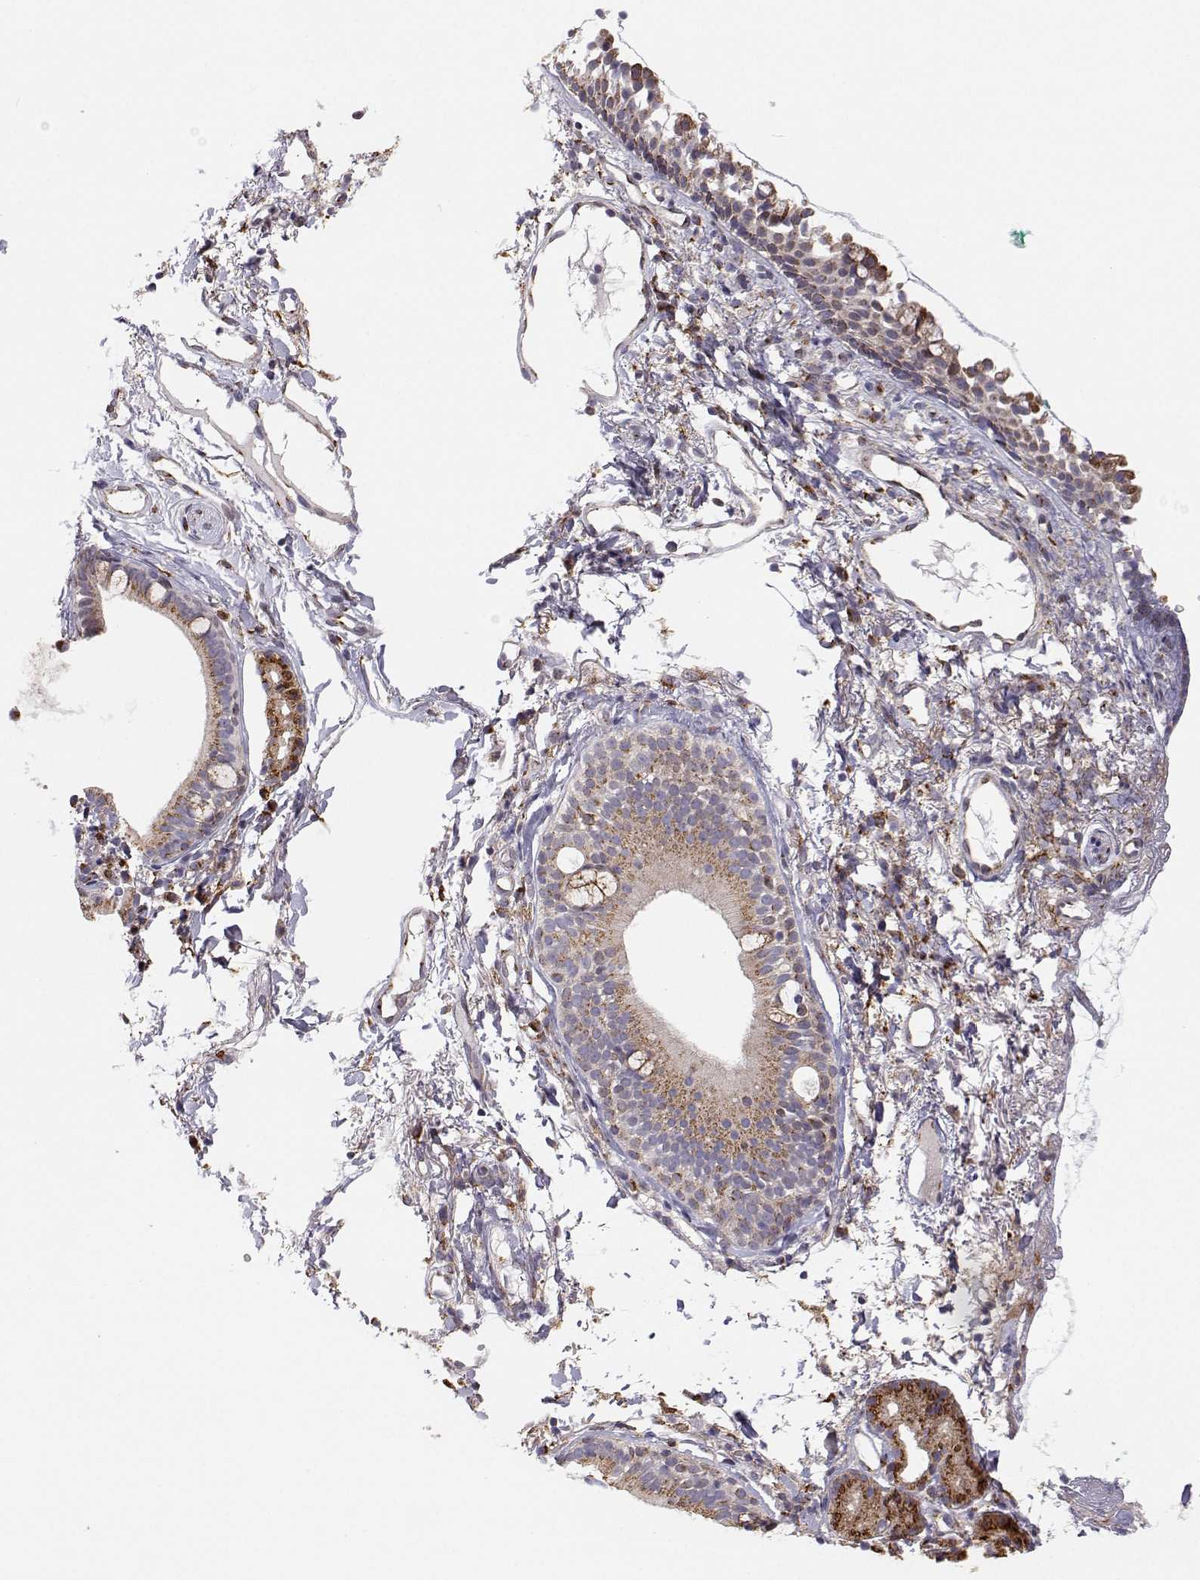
{"staining": {"intensity": "moderate", "quantity": "25%-75%", "location": "cytoplasmic/membranous"}, "tissue": "nasopharynx", "cell_type": "Respiratory epithelial cells", "image_type": "normal", "snomed": [{"axis": "morphology", "description": "Normal tissue, NOS"}, {"axis": "morphology", "description": "Basal cell carcinoma"}, {"axis": "topography", "description": "Cartilage tissue"}, {"axis": "topography", "description": "Nasopharynx"}, {"axis": "topography", "description": "Oral tissue"}], "caption": "Immunohistochemistry micrograph of unremarkable nasopharynx: nasopharynx stained using immunohistochemistry displays medium levels of moderate protein expression localized specifically in the cytoplasmic/membranous of respiratory epithelial cells, appearing as a cytoplasmic/membranous brown color.", "gene": "STARD13", "patient": {"sex": "female", "age": 77}}